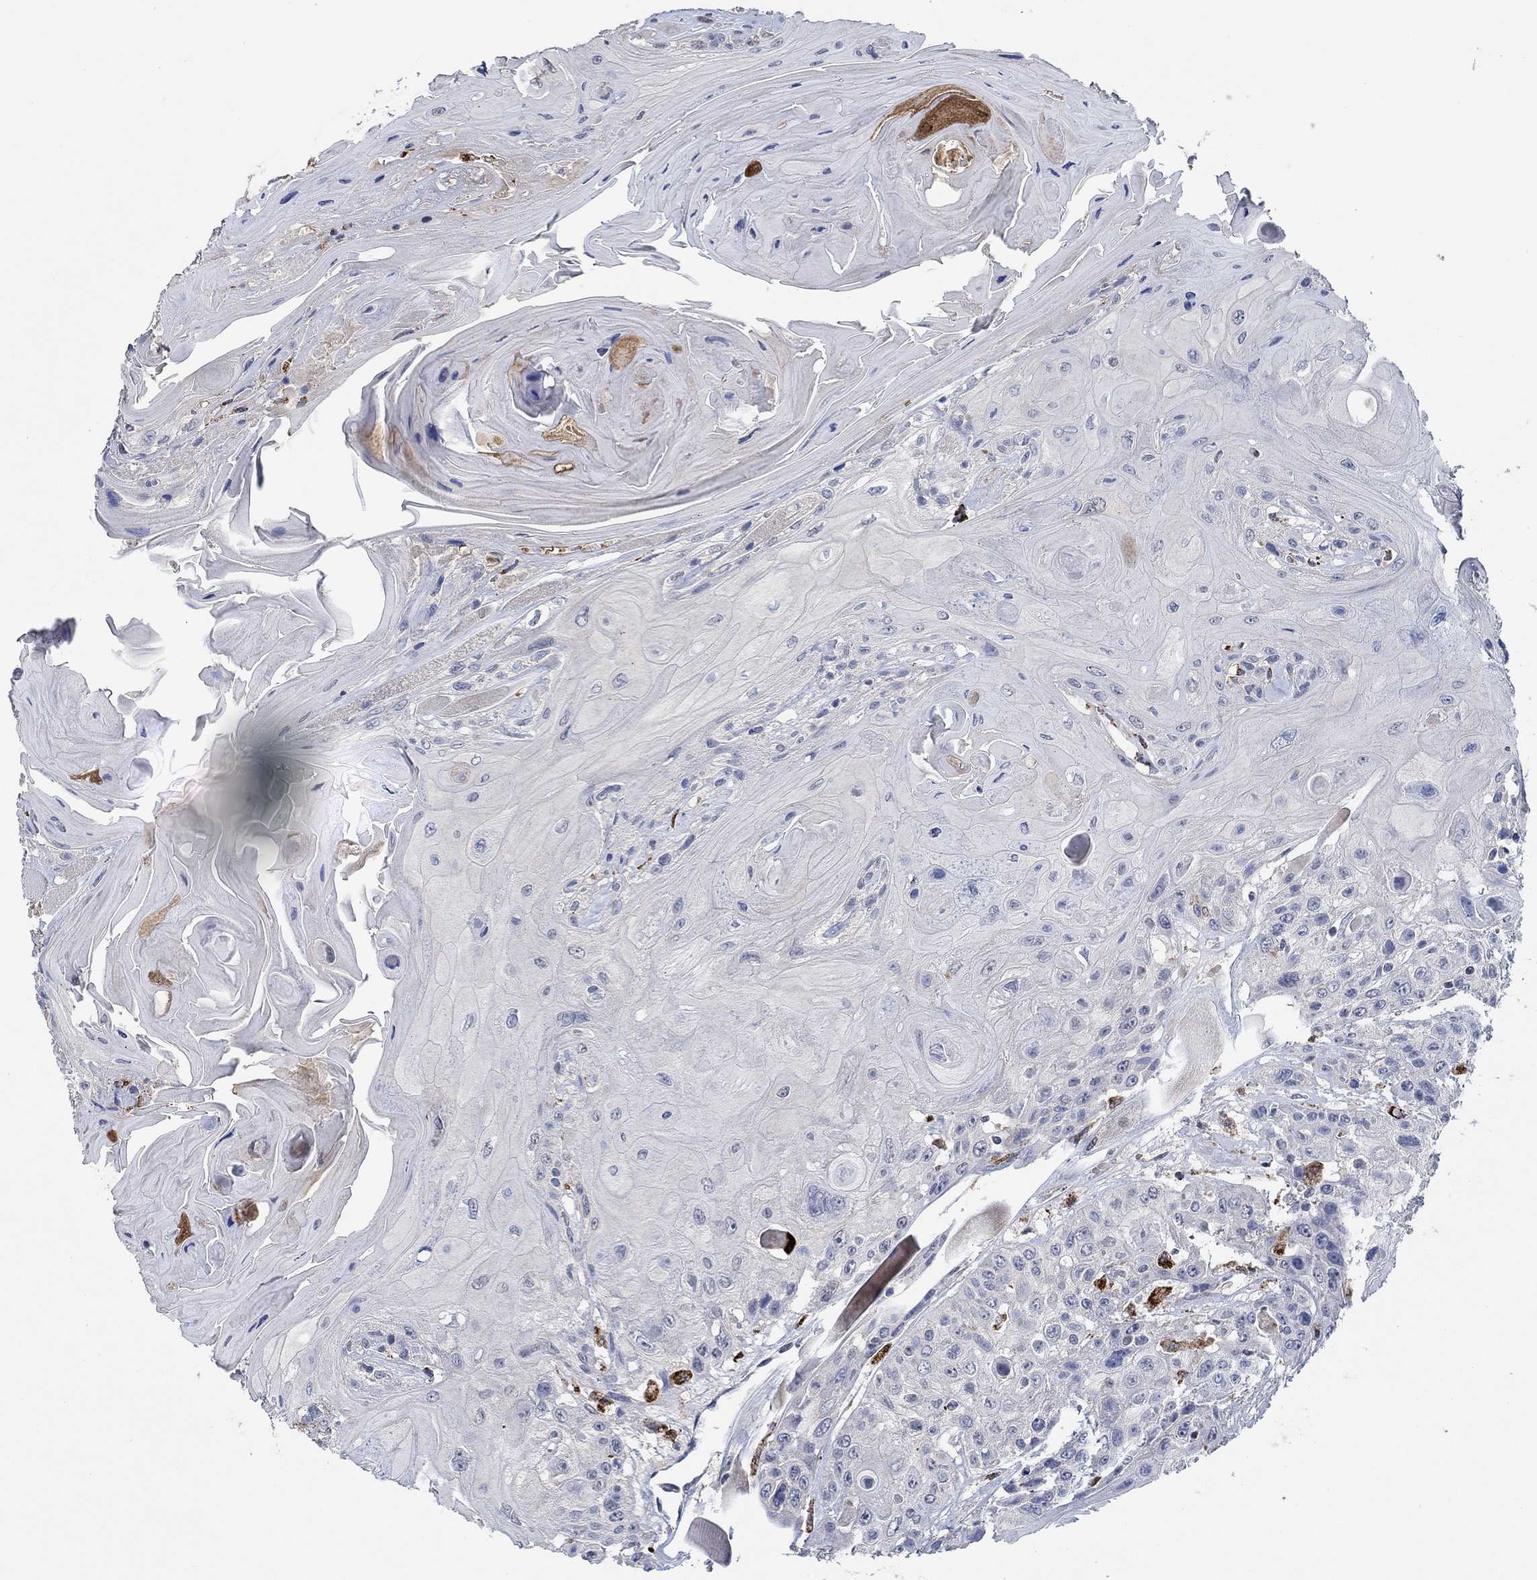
{"staining": {"intensity": "negative", "quantity": "none", "location": "none"}, "tissue": "head and neck cancer", "cell_type": "Tumor cells", "image_type": "cancer", "snomed": [{"axis": "morphology", "description": "Squamous cell carcinoma, NOS"}, {"axis": "topography", "description": "Head-Neck"}], "caption": "DAB (3,3'-diaminobenzidine) immunohistochemical staining of human squamous cell carcinoma (head and neck) displays no significant staining in tumor cells. (DAB (3,3'-diaminobenzidine) immunohistochemistry (IHC) with hematoxylin counter stain).", "gene": "MPP1", "patient": {"sex": "female", "age": 59}}